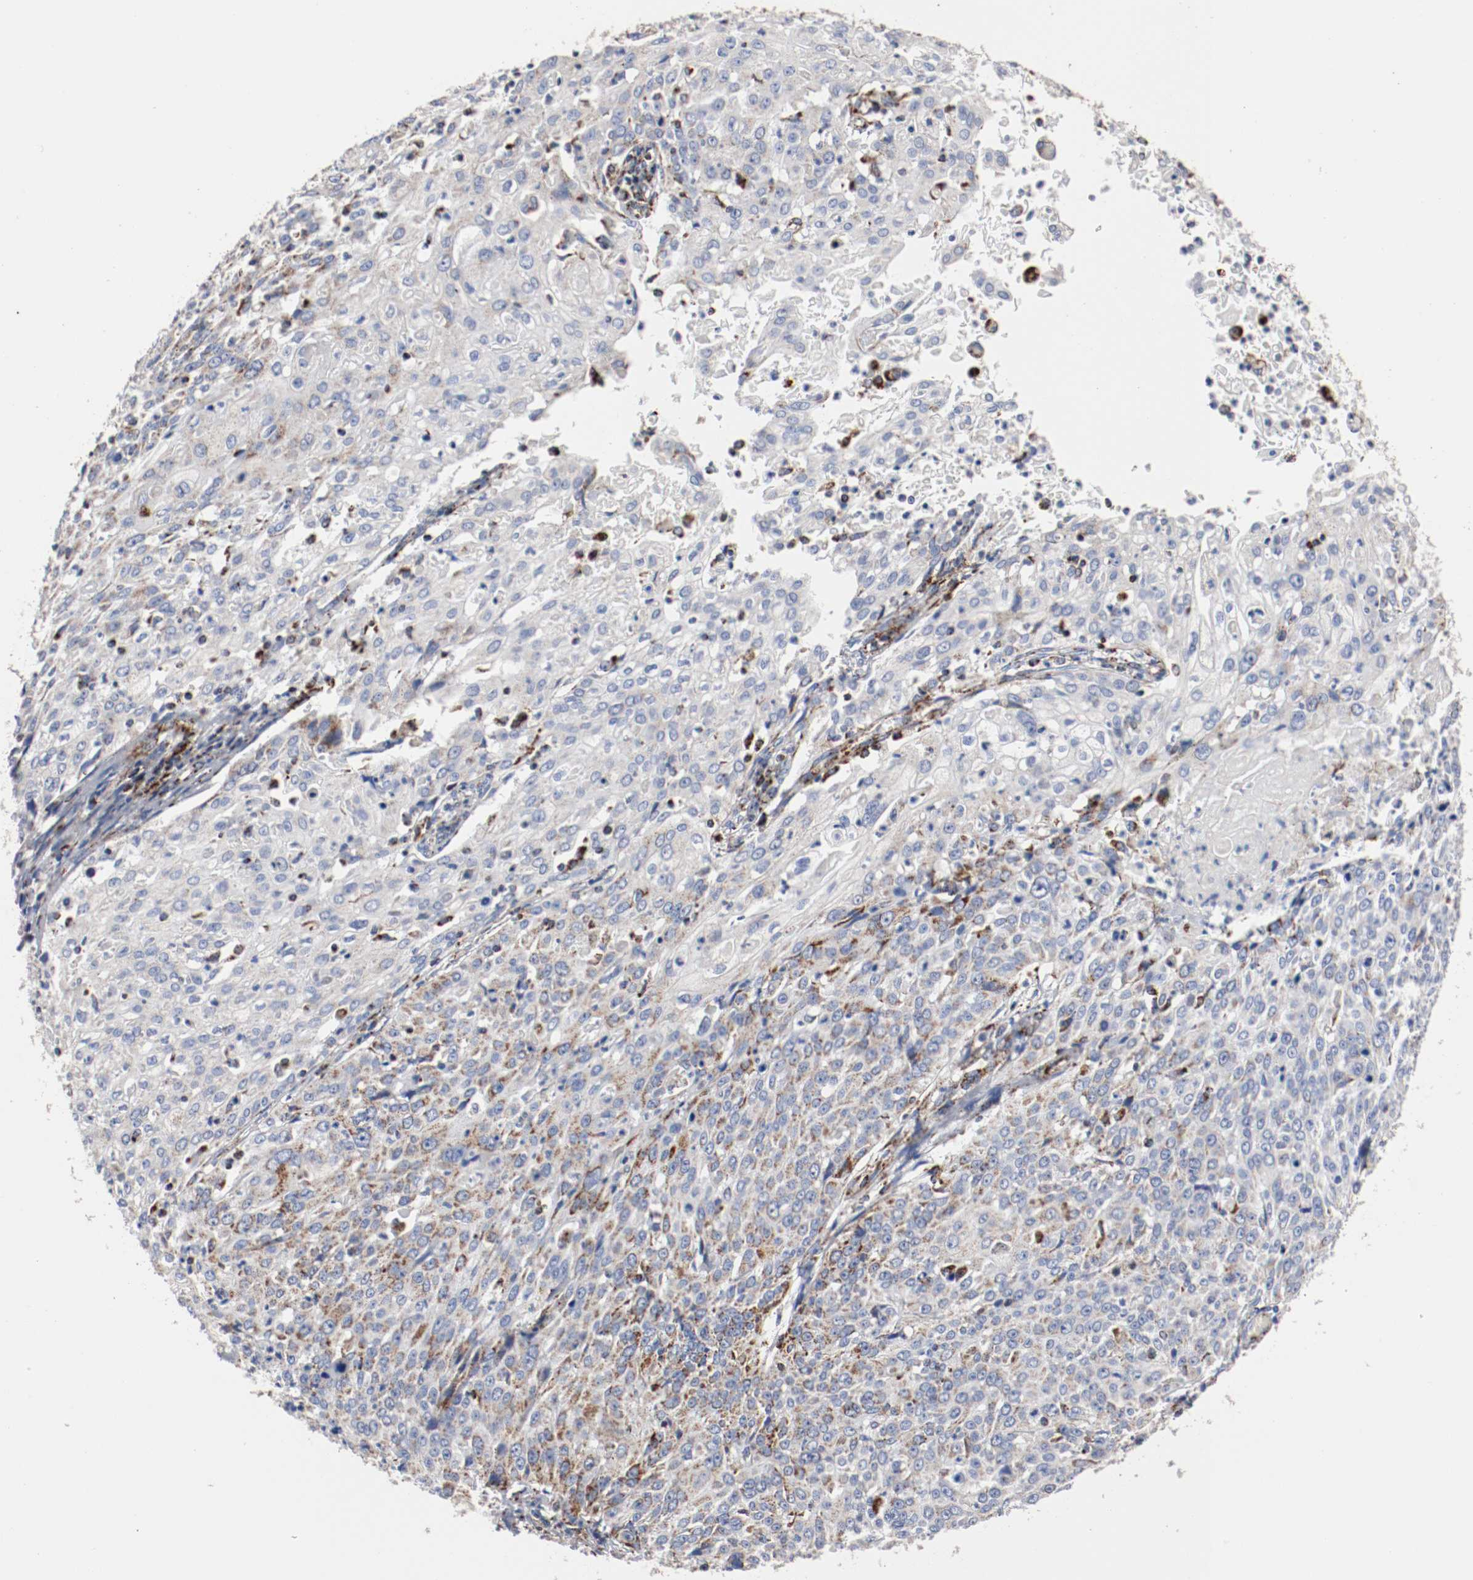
{"staining": {"intensity": "moderate", "quantity": "<25%", "location": "cytoplasmic/membranous"}, "tissue": "cervical cancer", "cell_type": "Tumor cells", "image_type": "cancer", "snomed": [{"axis": "morphology", "description": "Squamous cell carcinoma, NOS"}, {"axis": "topography", "description": "Cervix"}], "caption": "Brown immunohistochemical staining in cervical squamous cell carcinoma exhibits moderate cytoplasmic/membranous expression in approximately <25% of tumor cells. The staining was performed using DAB (3,3'-diaminobenzidine), with brown indicating positive protein expression. Nuclei are stained blue with hematoxylin.", "gene": "TUBD1", "patient": {"sex": "female", "age": 39}}